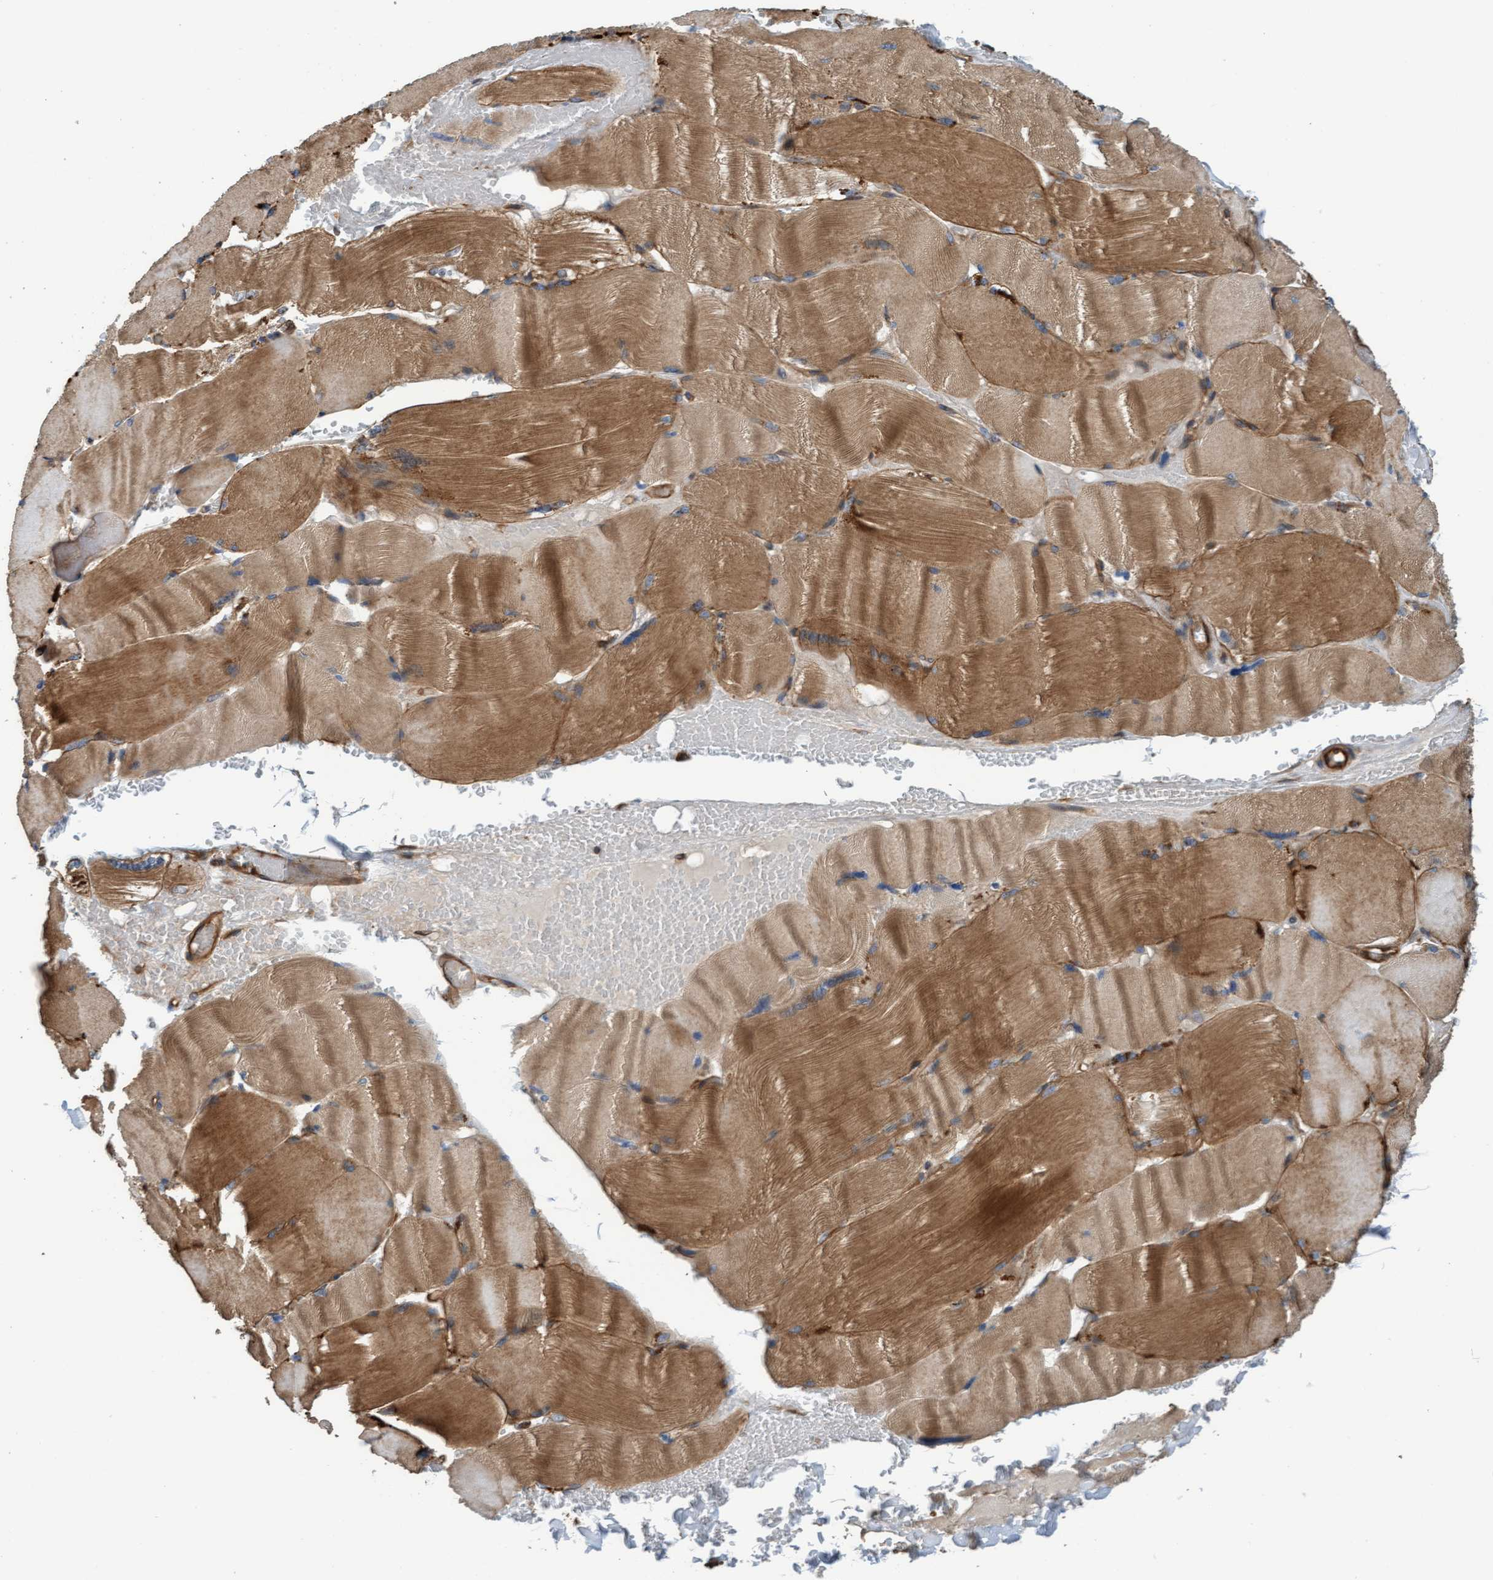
{"staining": {"intensity": "moderate", "quantity": ">75%", "location": "cytoplasmic/membranous"}, "tissue": "skeletal muscle", "cell_type": "Myocytes", "image_type": "normal", "snomed": [{"axis": "morphology", "description": "Normal tissue, NOS"}, {"axis": "topography", "description": "Skin"}, {"axis": "topography", "description": "Skeletal muscle"}], "caption": "Protein staining of normal skeletal muscle reveals moderate cytoplasmic/membranous positivity in about >75% of myocytes.", "gene": "STXBP4", "patient": {"sex": "male", "age": 83}}